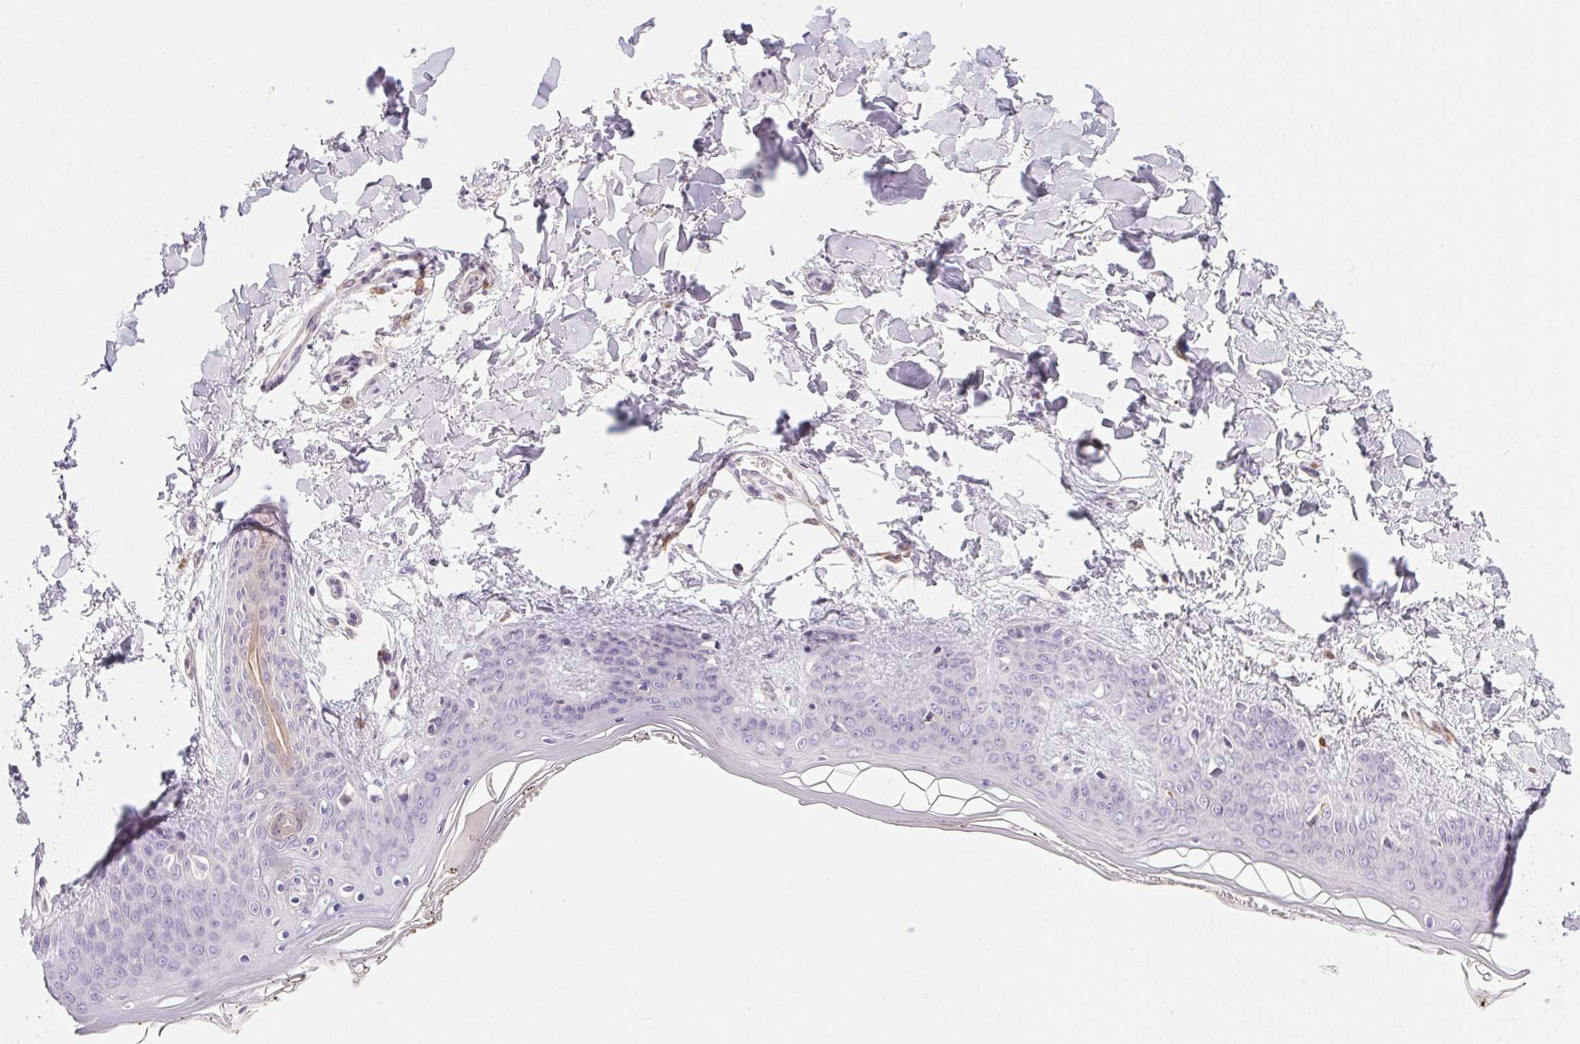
{"staining": {"intensity": "negative", "quantity": "none", "location": "none"}, "tissue": "skin", "cell_type": "Fibroblasts", "image_type": "normal", "snomed": [{"axis": "morphology", "description": "Normal tissue, NOS"}, {"axis": "topography", "description": "Skin"}], "caption": "This image is of normal skin stained with immunohistochemistry (IHC) to label a protein in brown with the nuclei are counter-stained blue. There is no expression in fibroblasts.", "gene": "SLC17A7", "patient": {"sex": "female", "age": 34}}